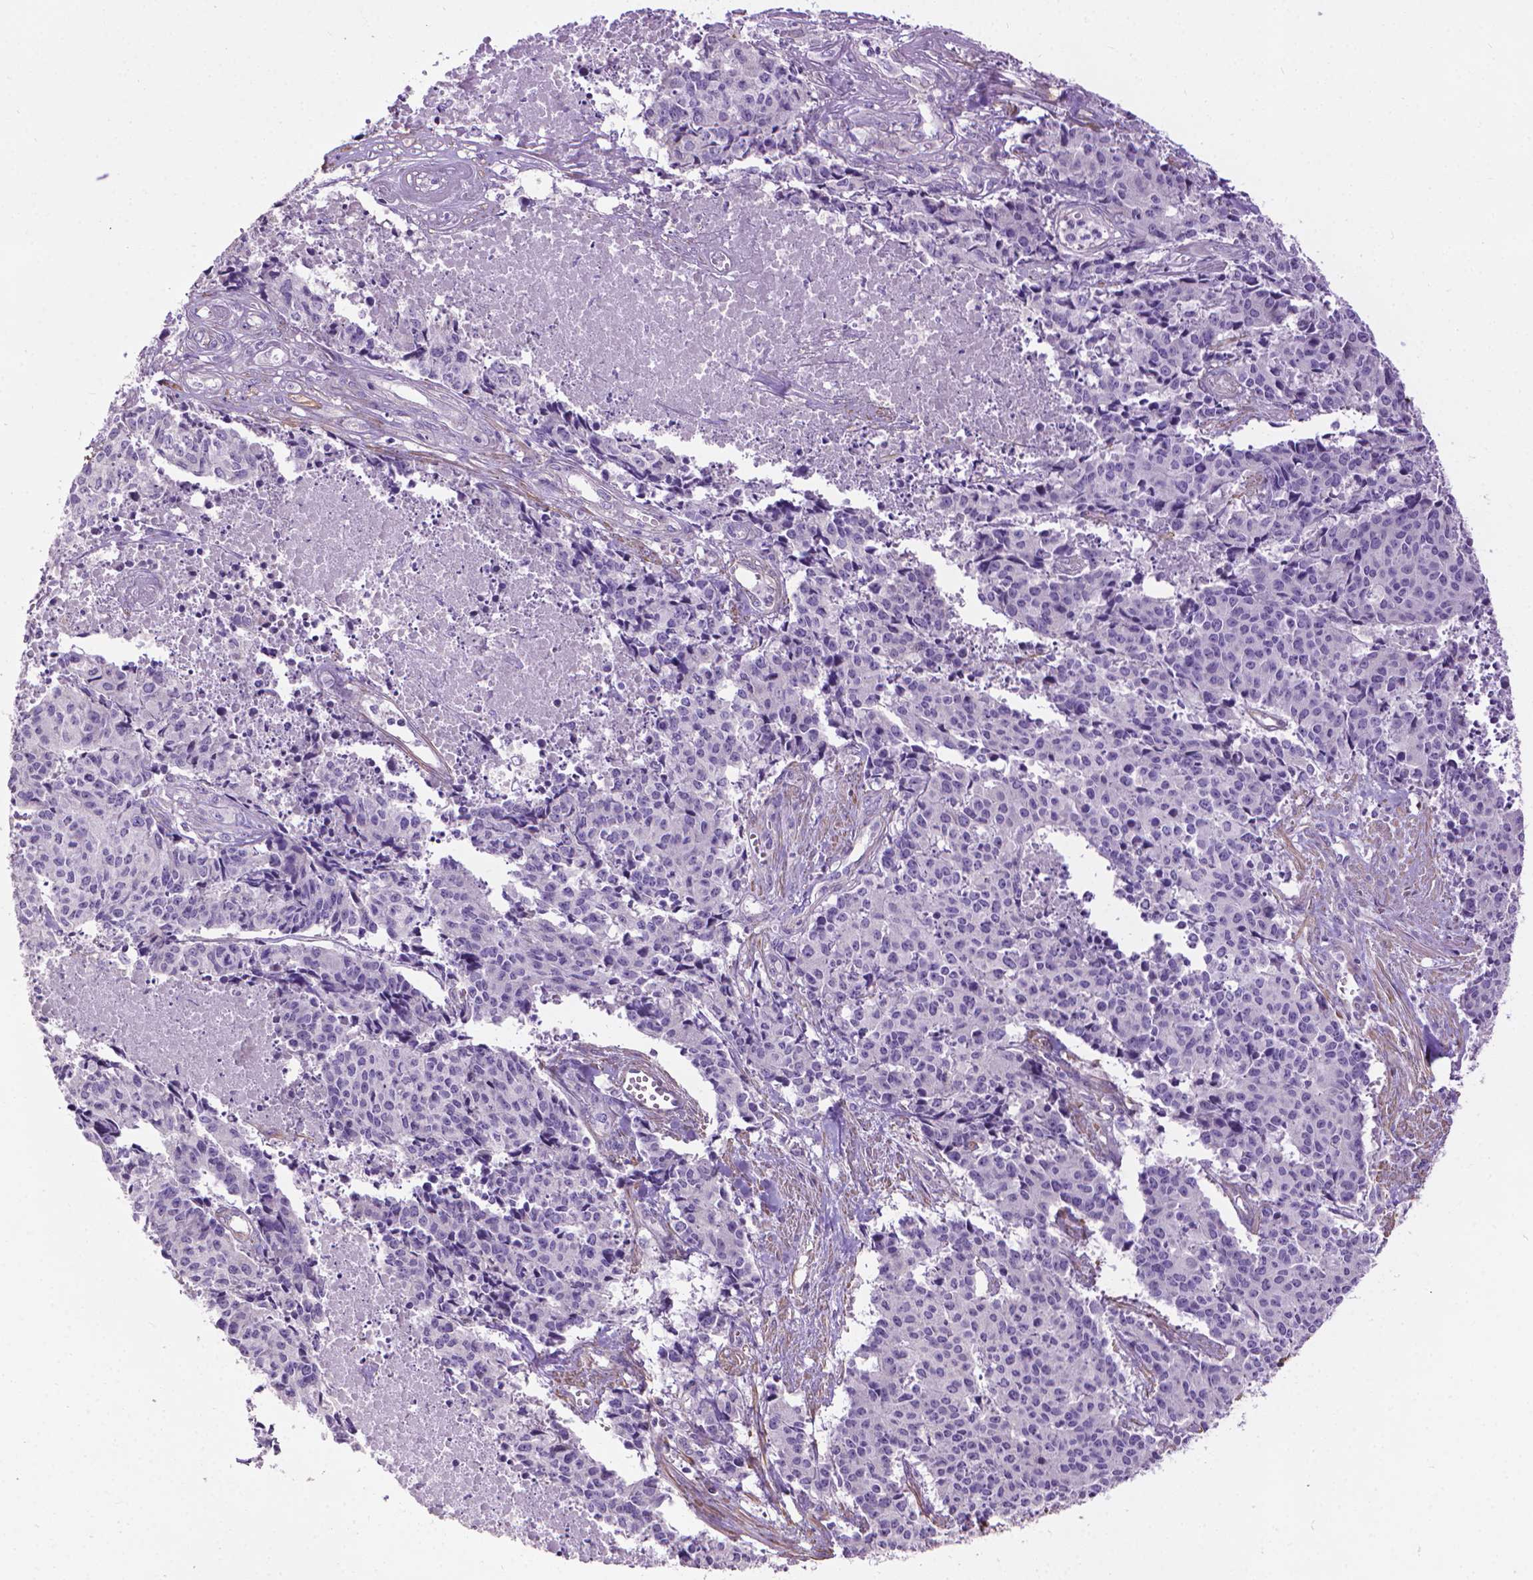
{"staining": {"intensity": "negative", "quantity": "none", "location": "none"}, "tissue": "cervical cancer", "cell_type": "Tumor cells", "image_type": "cancer", "snomed": [{"axis": "morphology", "description": "Squamous cell carcinoma, NOS"}, {"axis": "topography", "description": "Cervix"}], "caption": "Human cervical cancer (squamous cell carcinoma) stained for a protein using immunohistochemistry demonstrates no positivity in tumor cells.", "gene": "AQP10", "patient": {"sex": "female", "age": 28}}